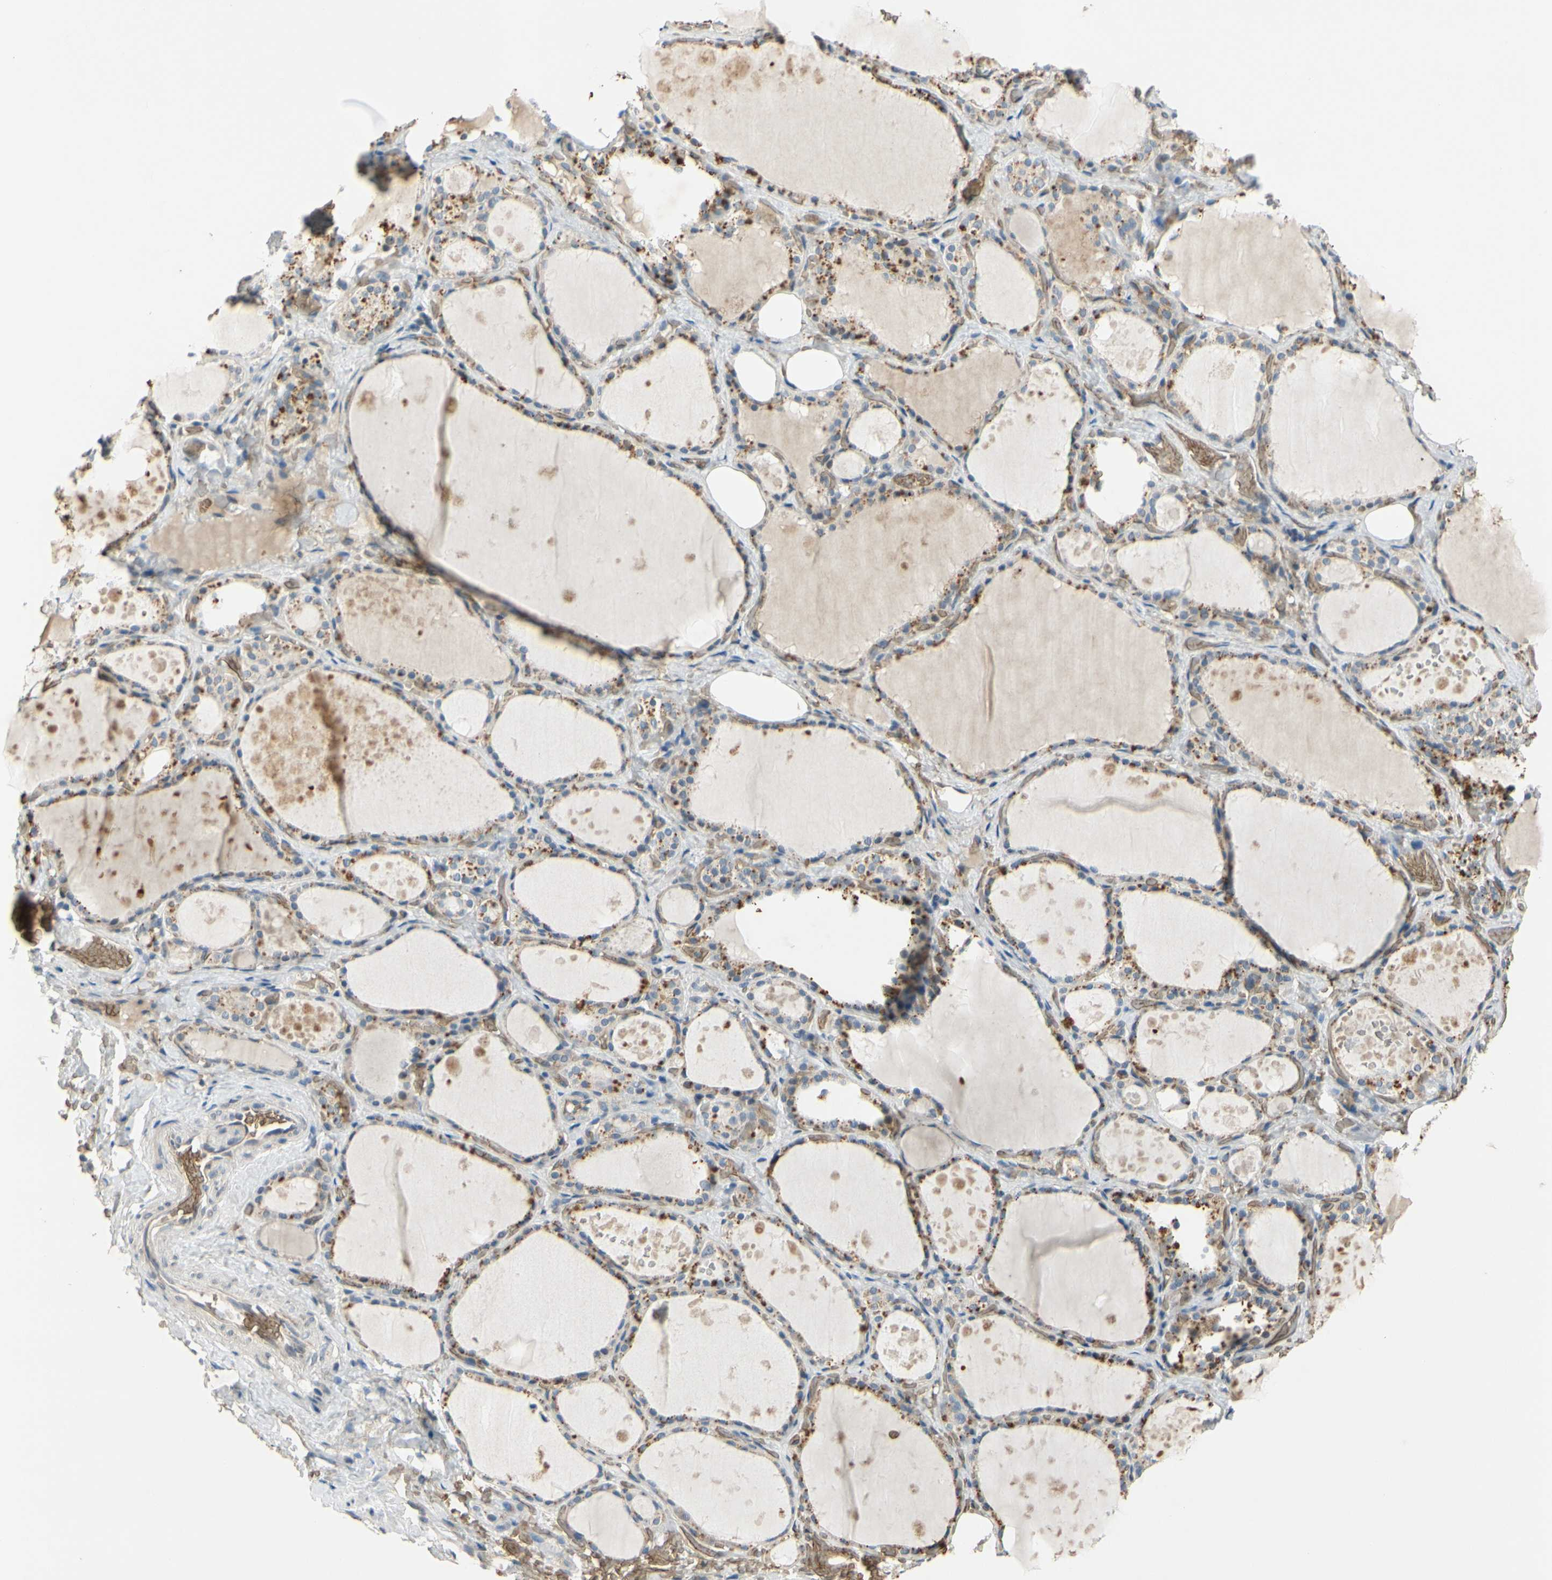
{"staining": {"intensity": "moderate", "quantity": ">75%", "location": "cytoplasmic/membranous"}, "tissue": "thyroid gland", "cell_type": "Glandular cells", "image_type": "normal", "snomed": [{"axis": "morphology", "description": "Normal tissue, NOS"}, {"axis": "topography", "description": "Thyroid gland"}], "caption": "This histopathology image displays normal thyroid gland stained with immunohistochemistry to label a protein in brown. The cytoplasmic/membranous of glandular cells show moderate positivity for the protein. Nuclei are counter-stained blue.", "gene": "GYPC", "patient": {"sex": "male", "age": 61}}